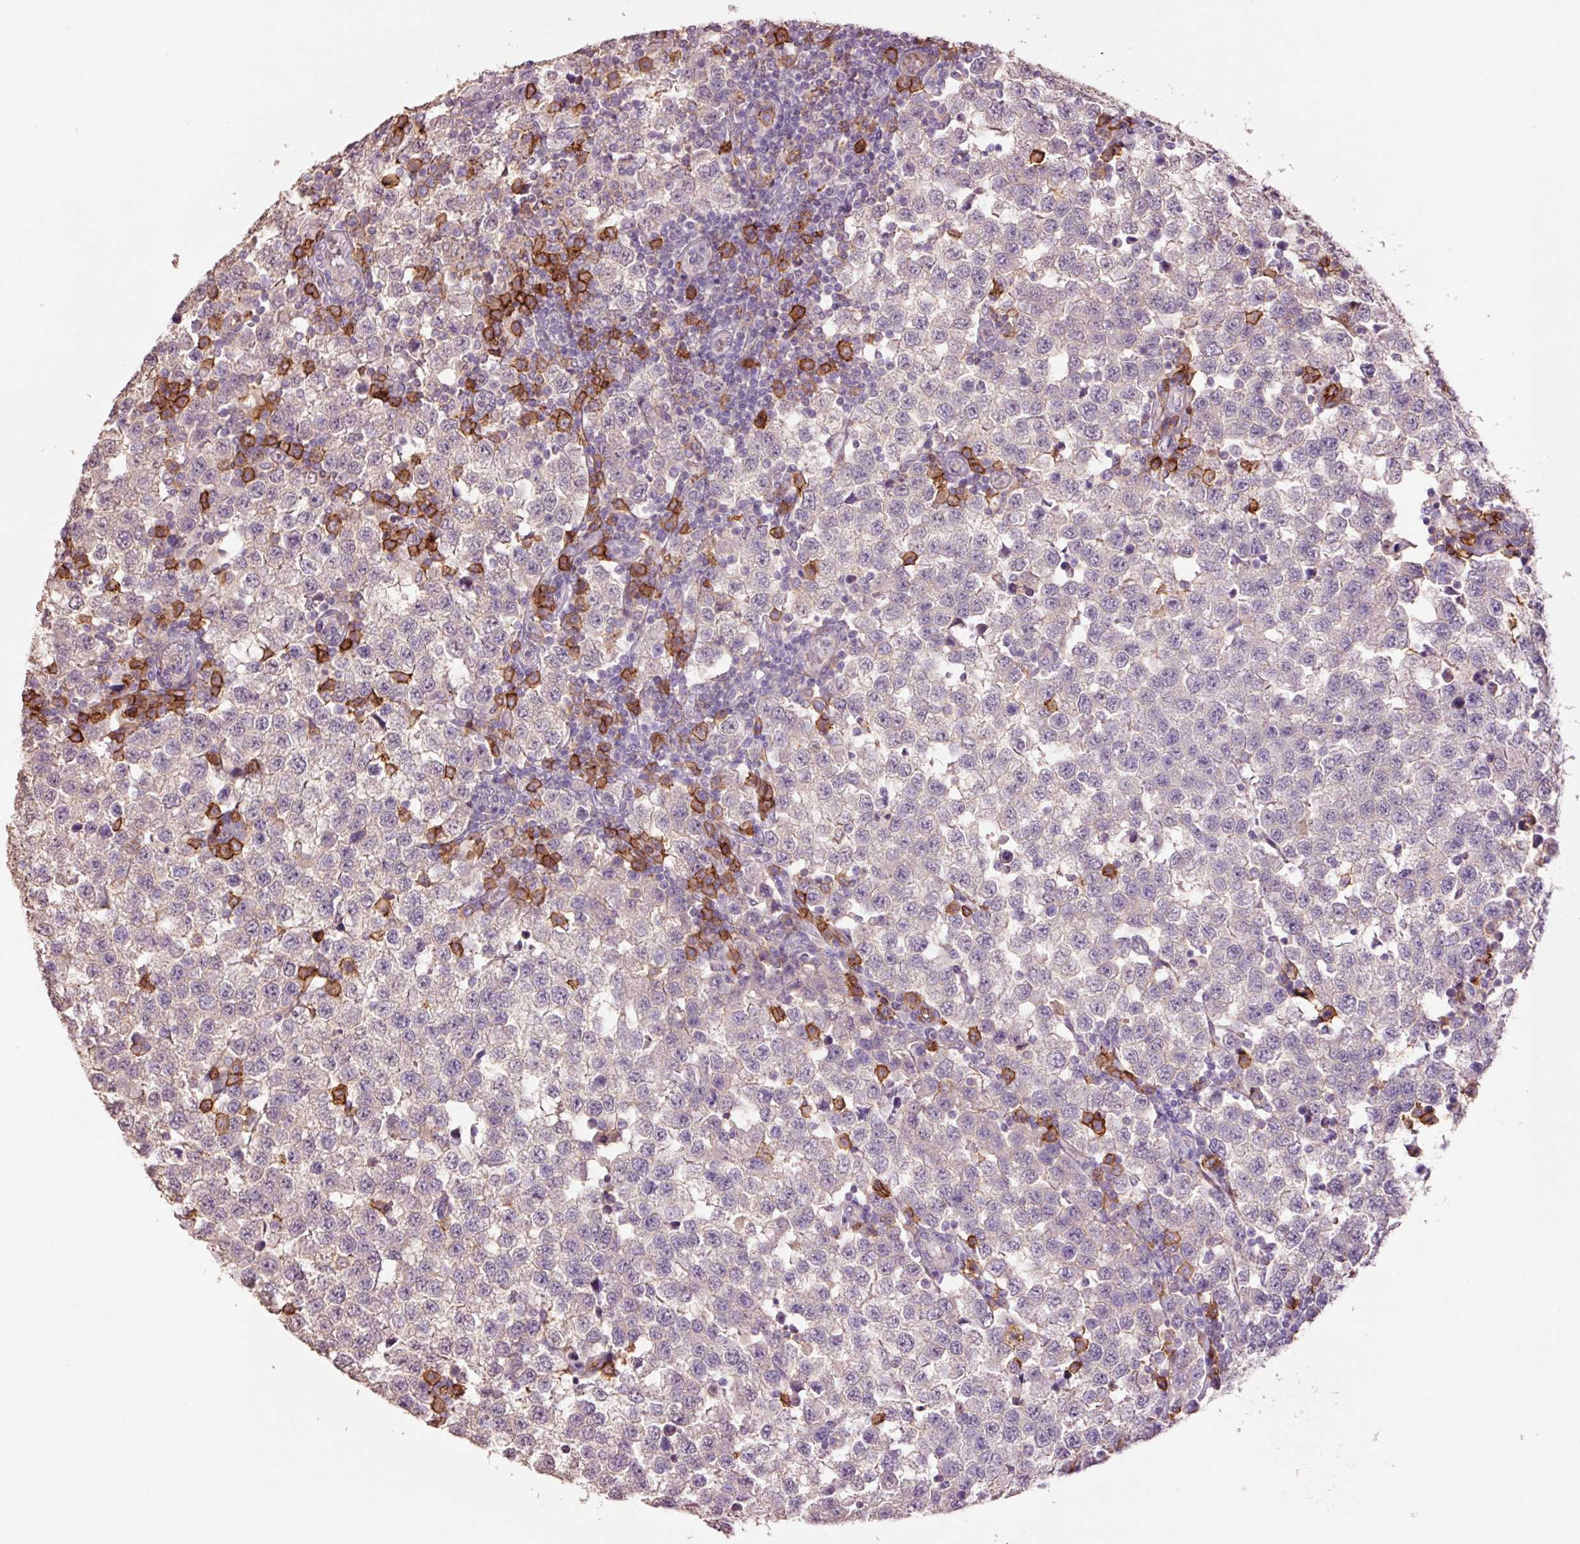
{"staining": {"intensity": "negative", "quantity": "none", "location": "none"}, "tissue": "testis cancer", "cell_type": "Tumor cells", "image_type": "cancer", "snomed": [{"axis": "morphology", "description": "Seminoma, NOS"}, {"axis": "topography", "description": "Testis"}], "caption": "Tumor cells are negative for brown protein staining in testis cancer (seminoma).", "gene": "SLC1A4", "patient": {"sex": "male", "age": 34}}